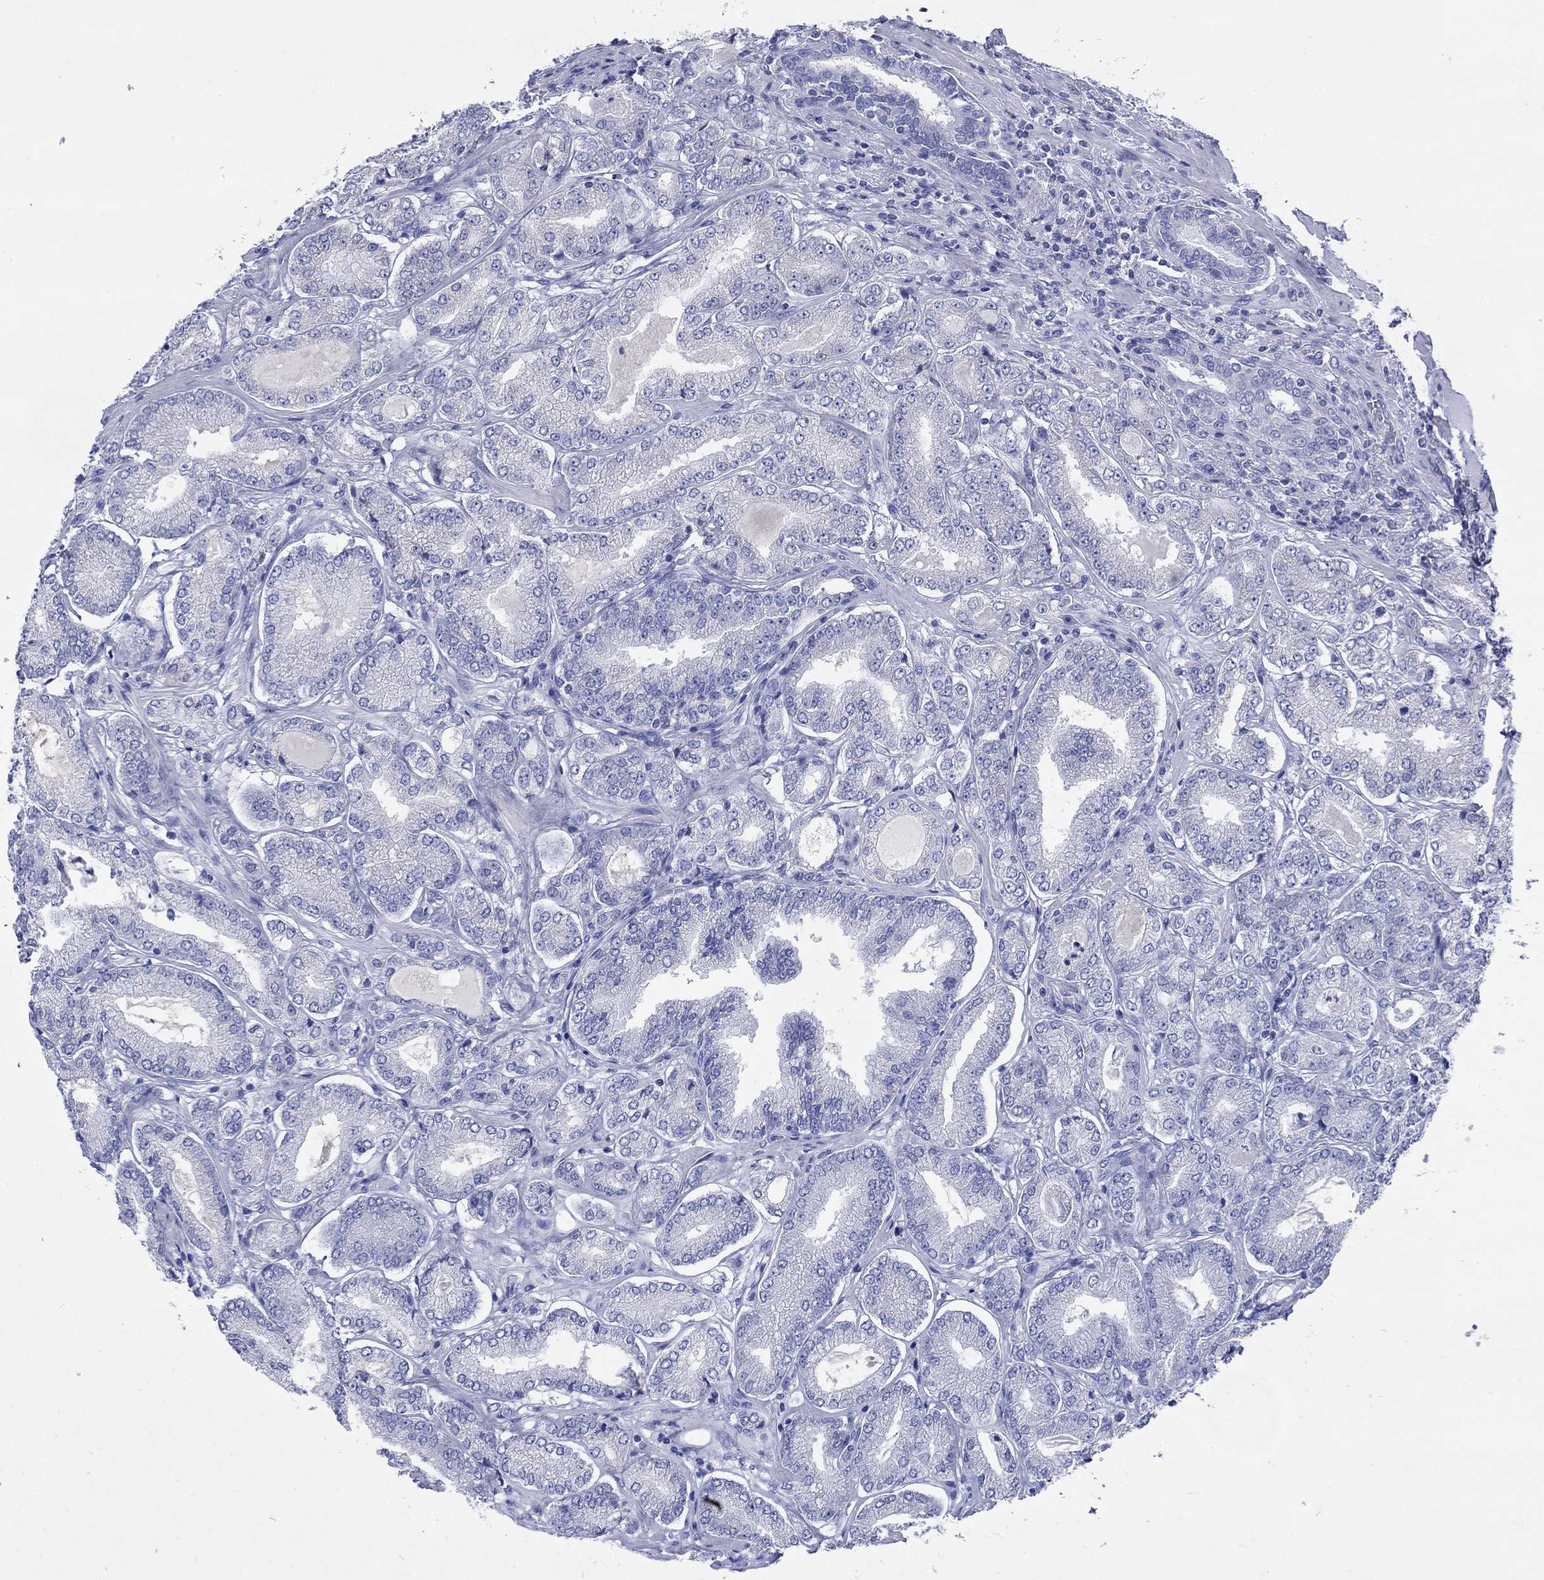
{"staining": {"intensity": "negative", "quantity": "none", "location": "none"}, "tissue": "prostate cancer", "cell_type": "Tumor cells", "image_type": "cancer", "snomed": [{"axis": "morphology", "description": "Adenocarcinoma, NOS"}, {"axis": "topography", "description": "Prostate"}], "caption": "Protein analysis of adenocarcinoma (prostate) demonstrates no significant positivity in tumor cells. (Brightfield microscopy of DAB immunohistochemistry (IHC) at high magnification).", "gene": "HCRT", "patient": {"sex": "male", "age": 65}}